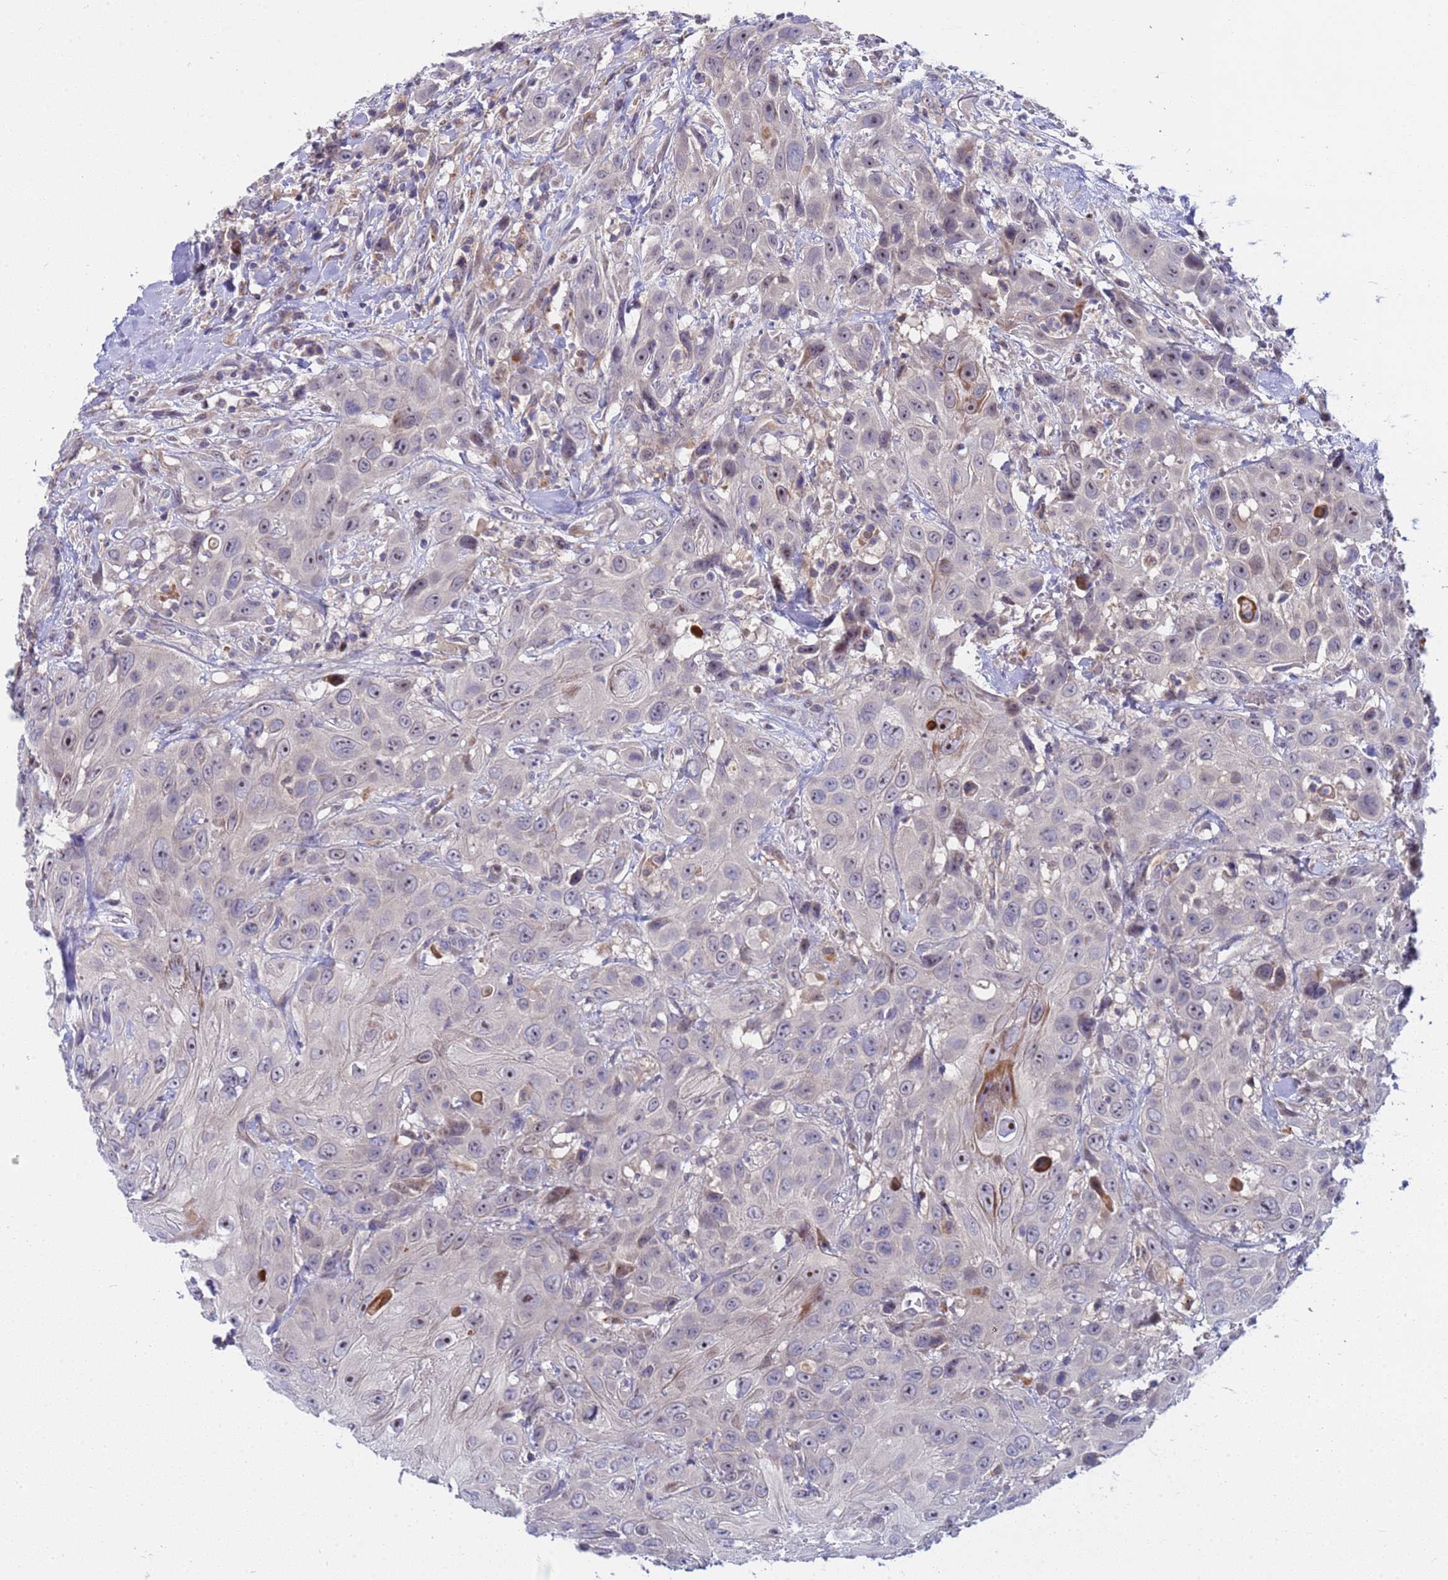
{"staining": {"intensity": "negative", "quantity": "none", "location": "none"}, "tissue": "head and neck cancer", "cell_type": "Tumor cells", "image_type": "cancer", "snomed": [{"axis": "morphology", "description": "Squamous cell carcinoma, NOS"}, {"axis": "topography", "description": "Head-Neck"}], "caption": "IHC photomicrograph of neoplastic tissue: head and neck cancer (squamous cell carcinoma) stained with DAB demonstrates no significant protein staining in tumor cells.", "gene": "ENOSF1", "patient": {"sex": "male", "age": 81}}